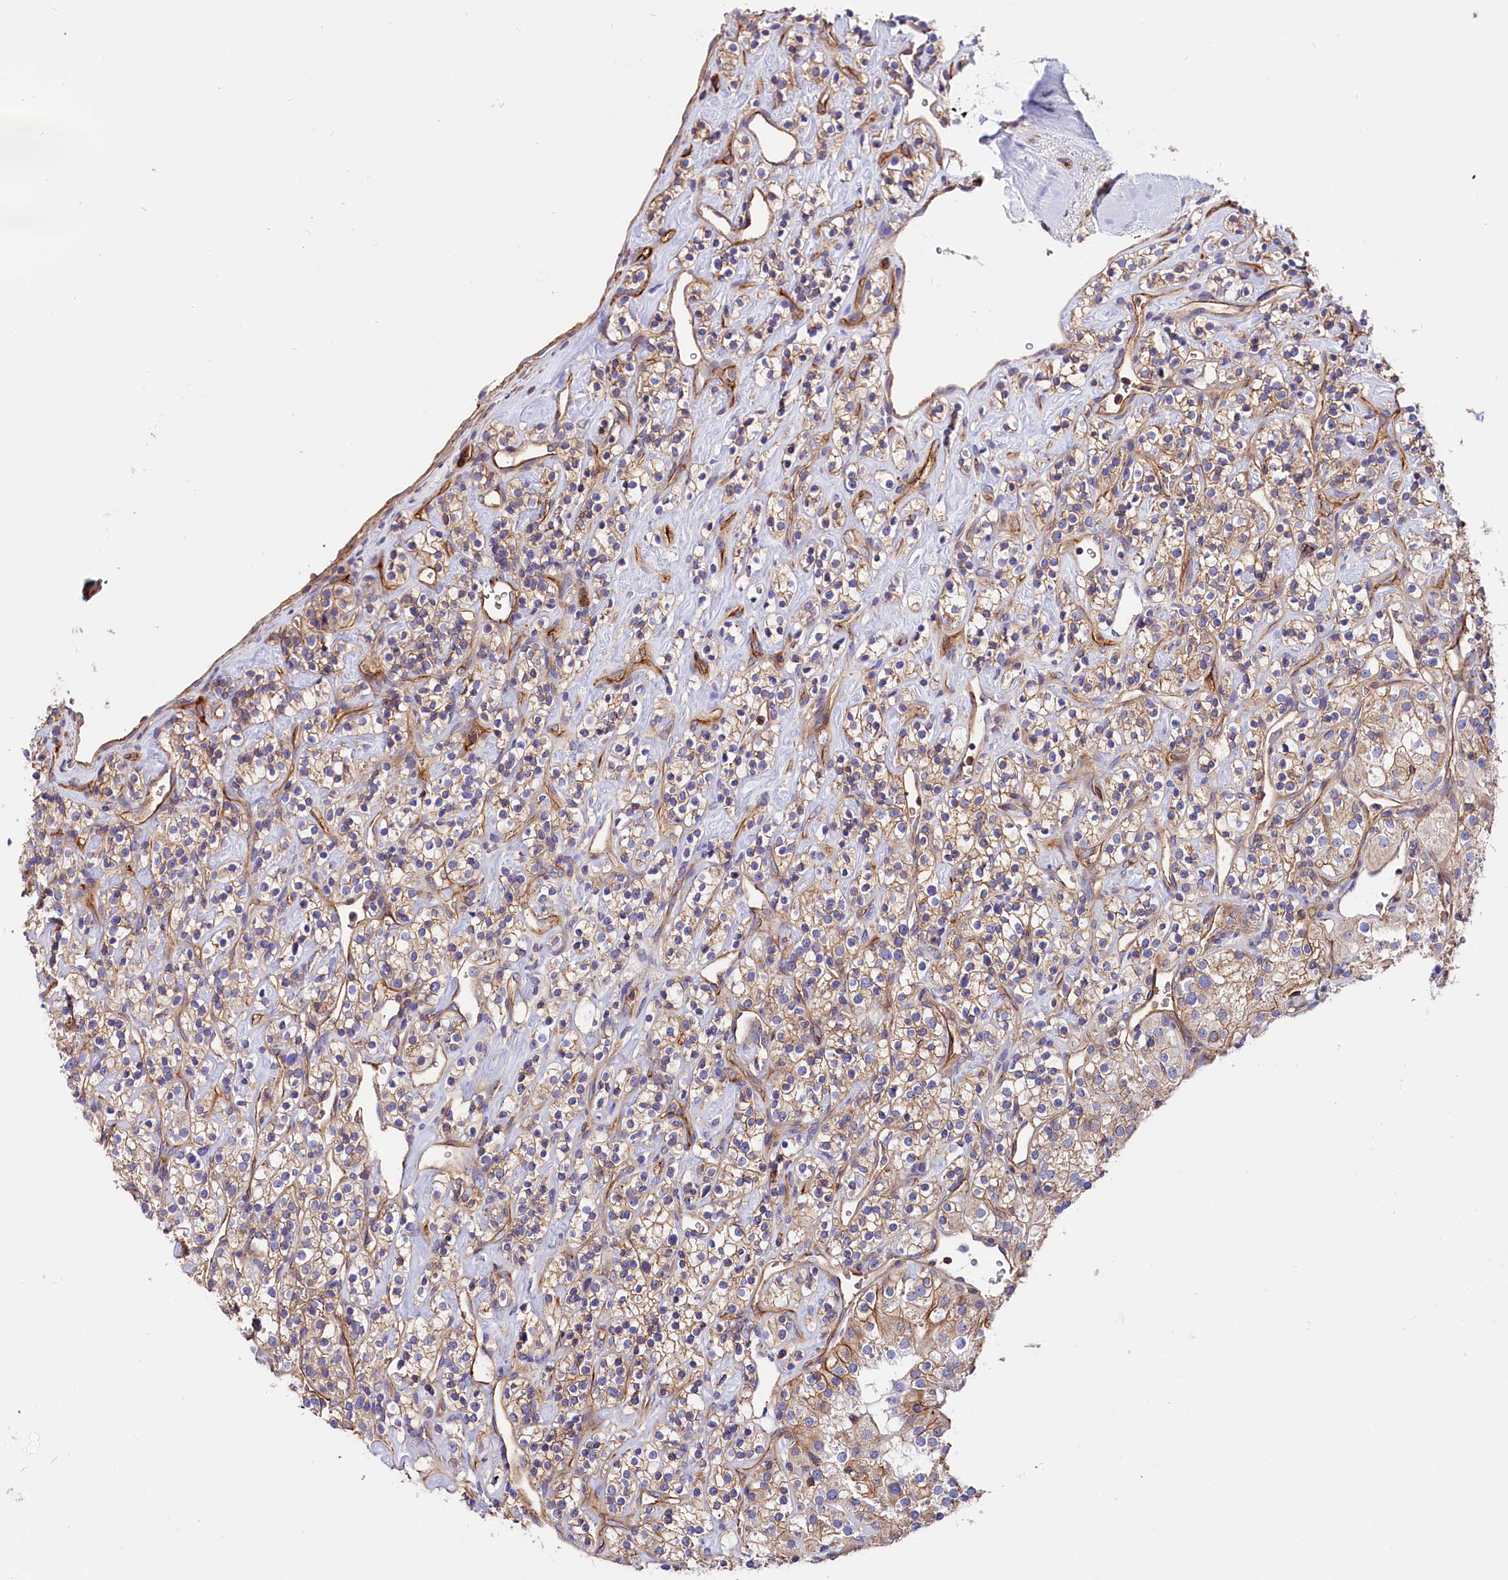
{"staining": {"intensity": "moderate", "quantity": "<25%", "location": "cytoplasmic/membranous"}, "tissue": "renal cancer", "cell_type": "Tumor cells", "image_type": "cancer", "snomed": [{"axis": "morphology", "description": "Adenocarcinoma, NOS"}, {"axis": "topography", "description": "Kidney"}], "caption": "Tumor cells exhibit moderate cytoplasmic/membranous staining in approximately <25% of cells in adenocarcinoma (renal).", "gene": "ATP2B4", "patient": {"sex": "male", "age": 77}}